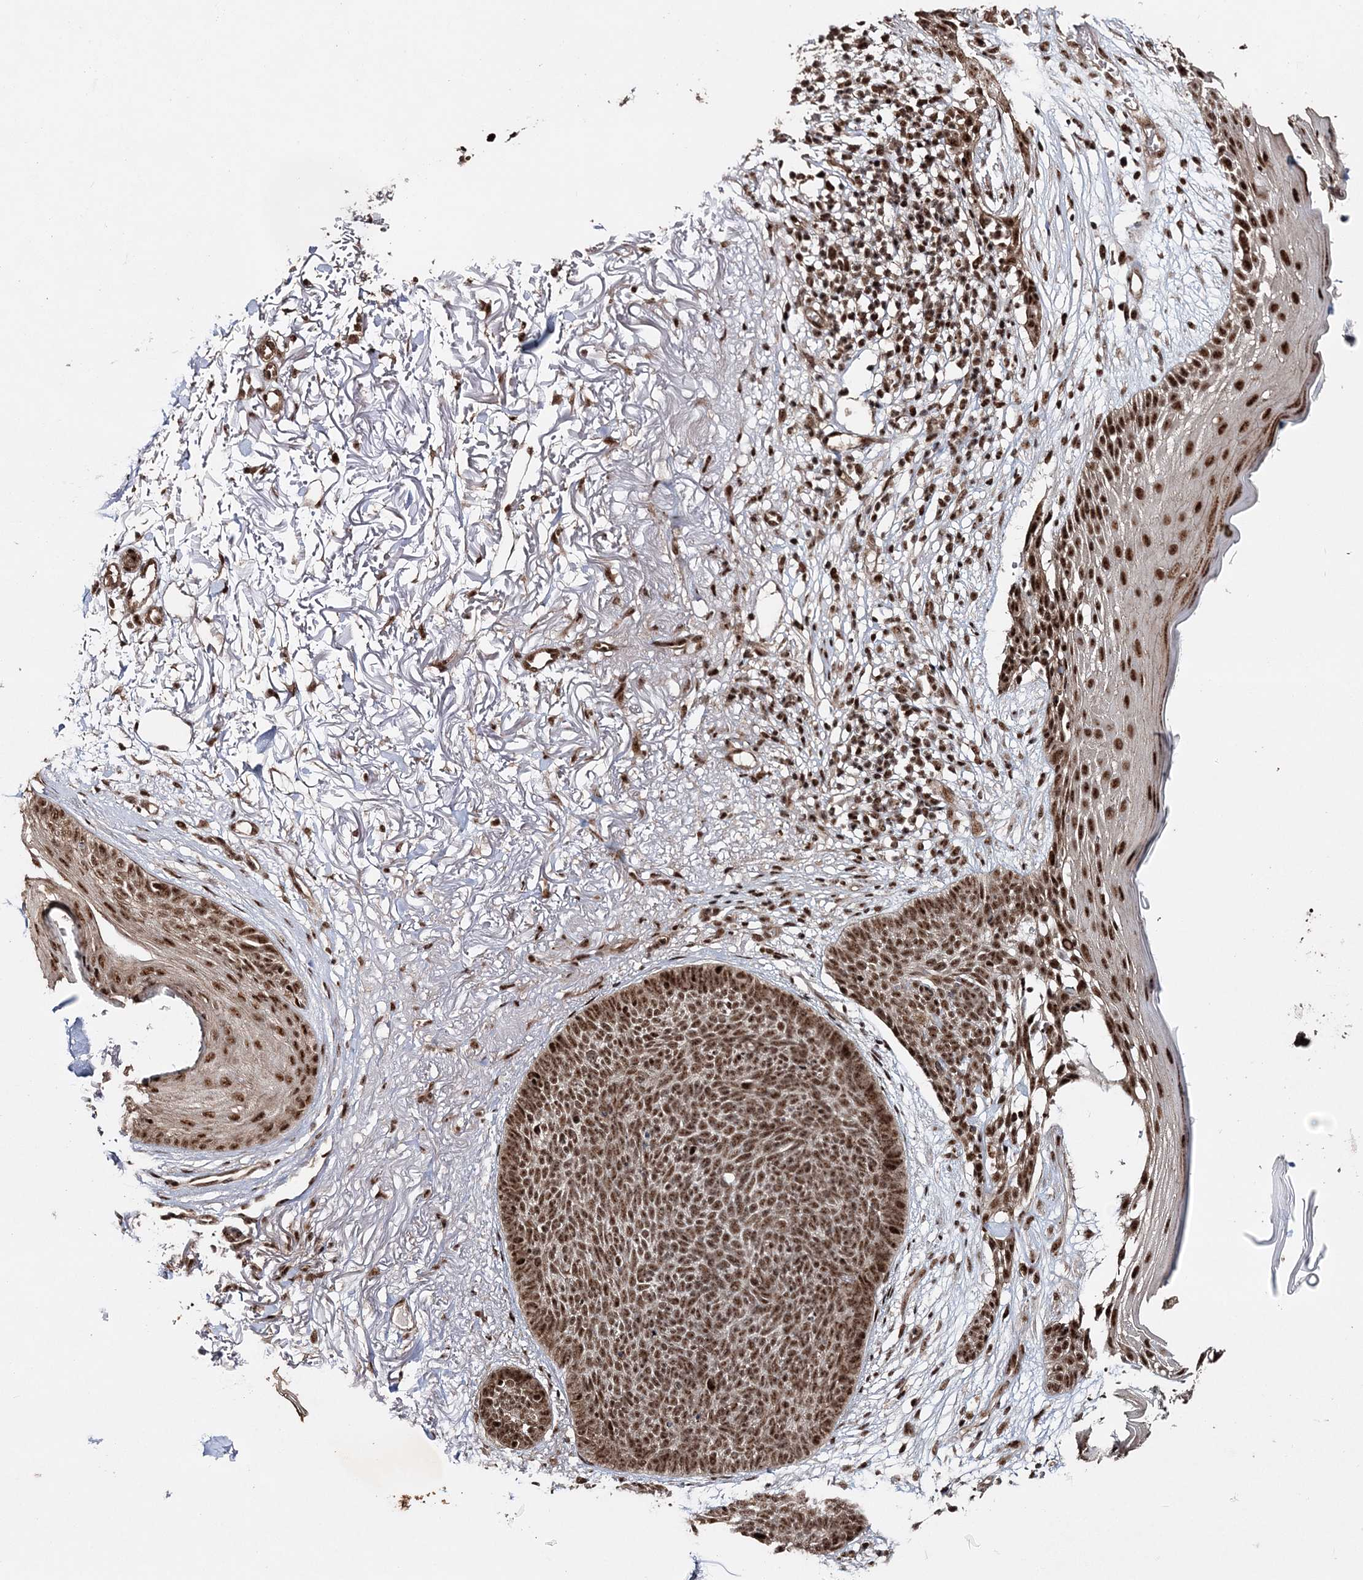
{"staining": {"intensity": "moderate", "quantity": ">75%", "location": "nuclear"}, "tissue": "skin cancer", "cell_type": "Tumor cells", "image_type": "cancer", "snomed": [{"axis": "morphology", "description": "Normal tissue, NOS"}, {"axis": "morphology", "description": "Basal cell carcinoma"}, {"axis": "topography", "description": "Skin"}], "caption": "About >75% of tumor cells in skin cancer show moderate nuclear protein expression as visualized by brown immunohistochemical staining.", "gene": "EXOSC8", "patient": {"sex": "female", "age": 70}}